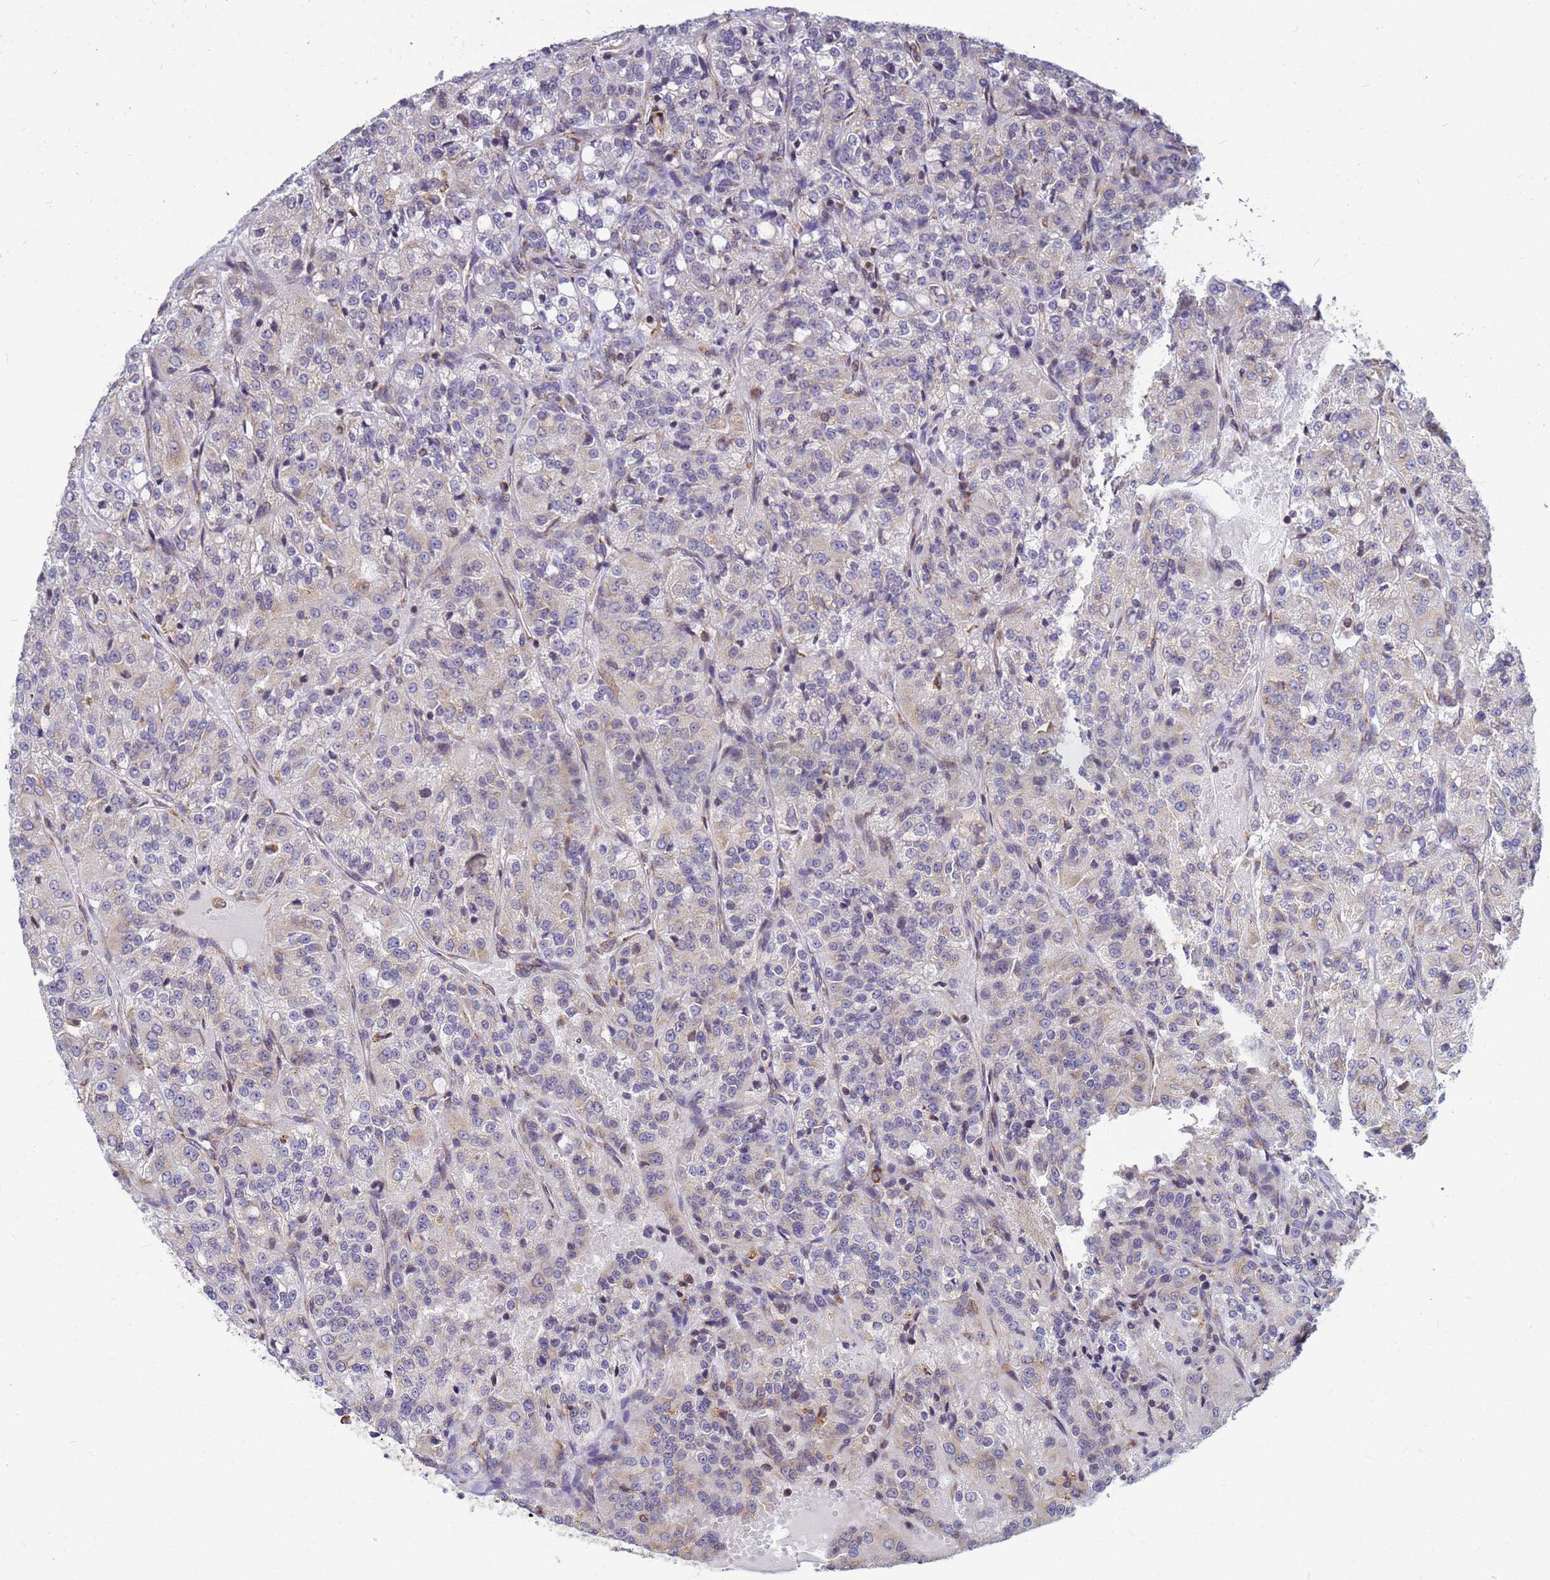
{"staining": {"intensity": "negative", "quantity": "none", "location": "none"}, "tissue": "renal cancer", "cell_type": "Tumor cells", "image_type": "cancer", "snomed": [{"axis": "morphology", "description": "Adenocarcinoma, NOS"}, {"axis": "topography", "description": "Kidney"}], "caption": "Photomicrograph shows no protein positivity in tumor cells of renal cancer tissue.", "gene": "SSR4", "patient": {"sex": "female", "age": 63}}